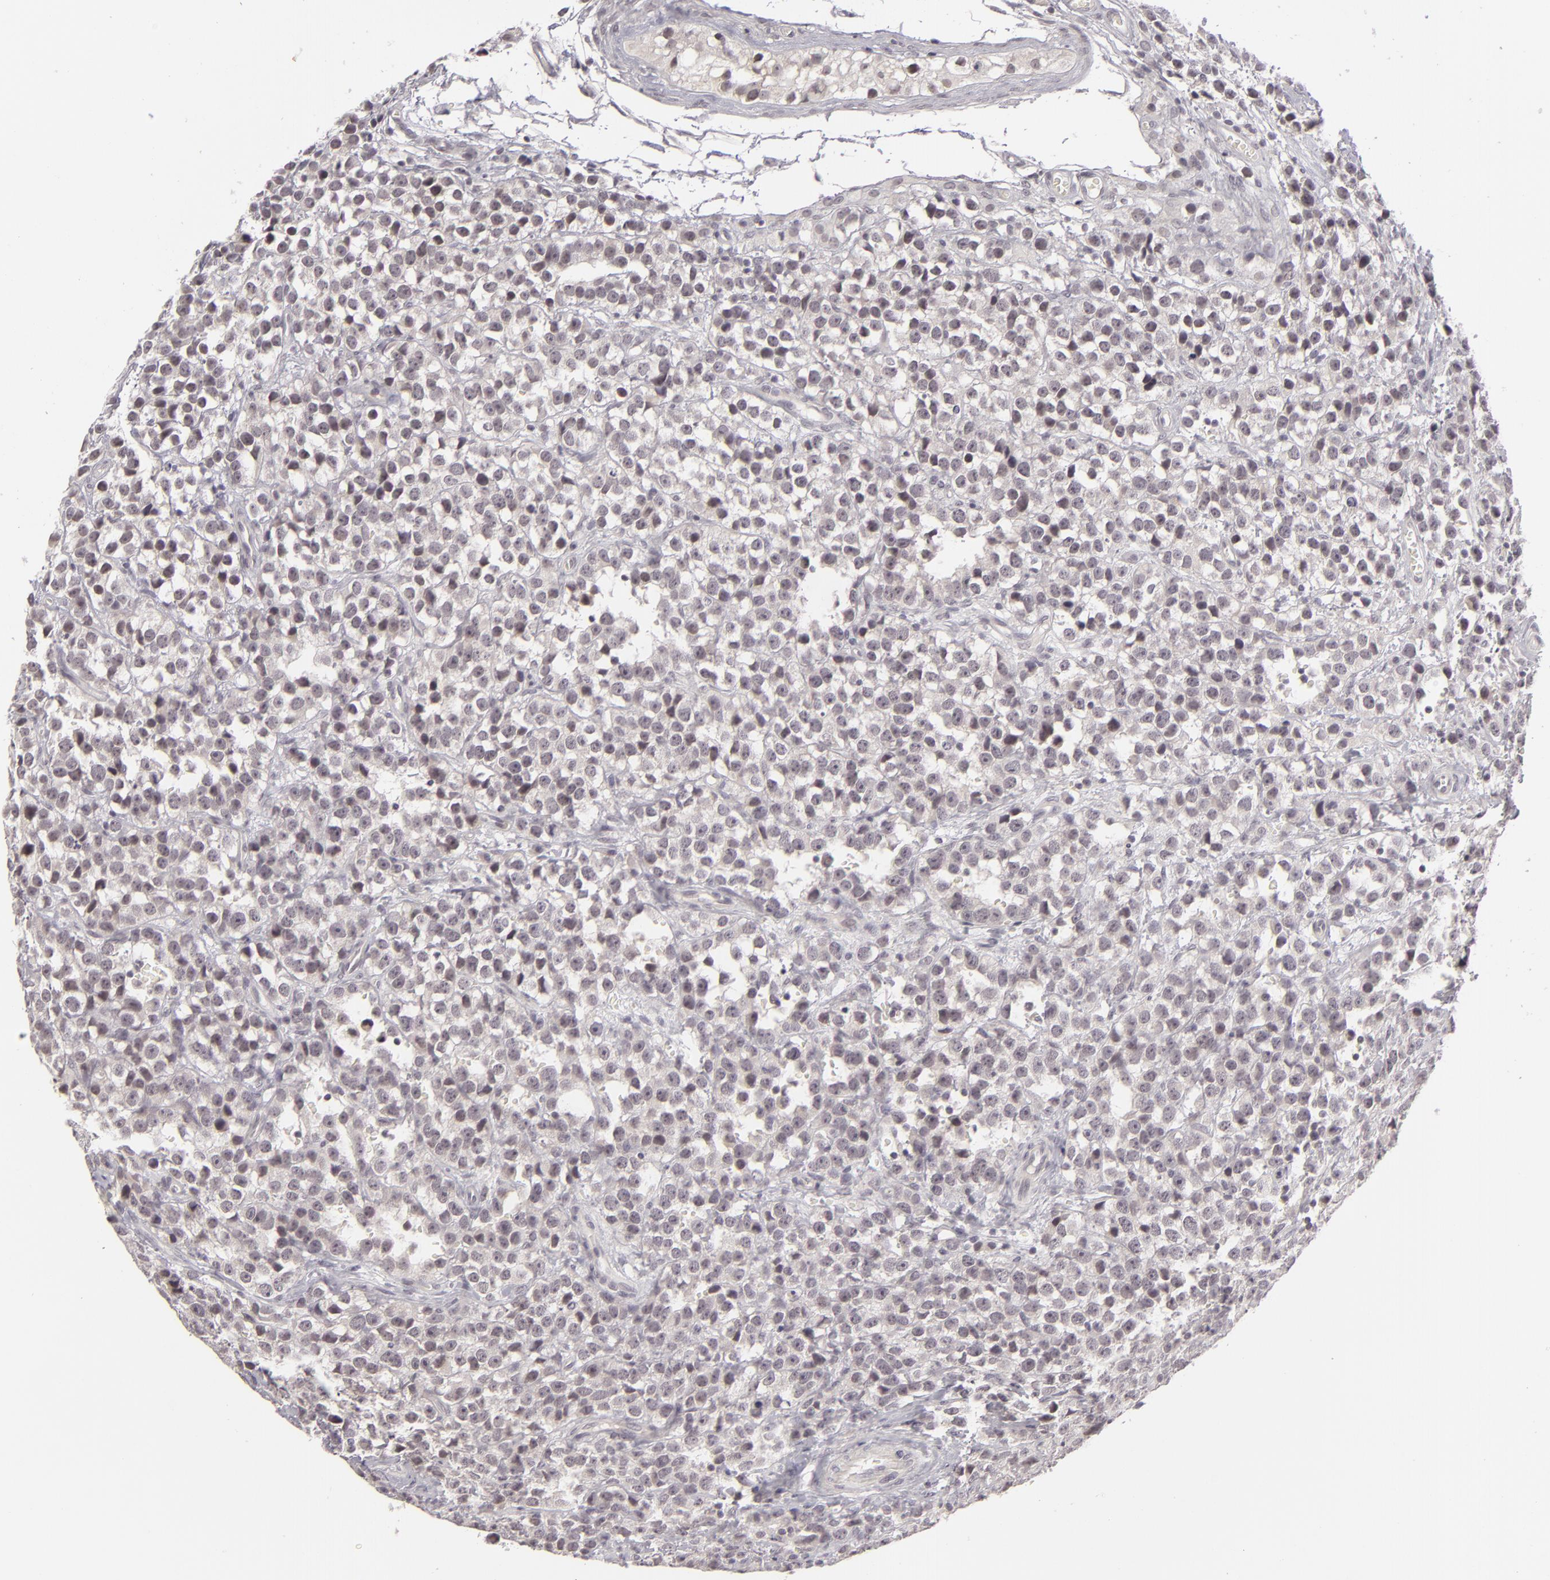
{"staining": {"intensity": "negative", "quantity": "none", "location": "none"}, "tissue": "testis cancer", "cell_type": "Tumor cells", "image_type": "cancer", "snomed": [{"axis": "morphology", "description": "Seminoma, NOS"}, {"axis": "topography", "description": "Testis"}], "caption": "Photomicrograph shows no significant protein staining in tumor cells of testis cancer (seminoma). (IHC, brightfield microscopy, high magnification).", "gene": "DLG3", "patient": {"sex": "male", "age": 25}}